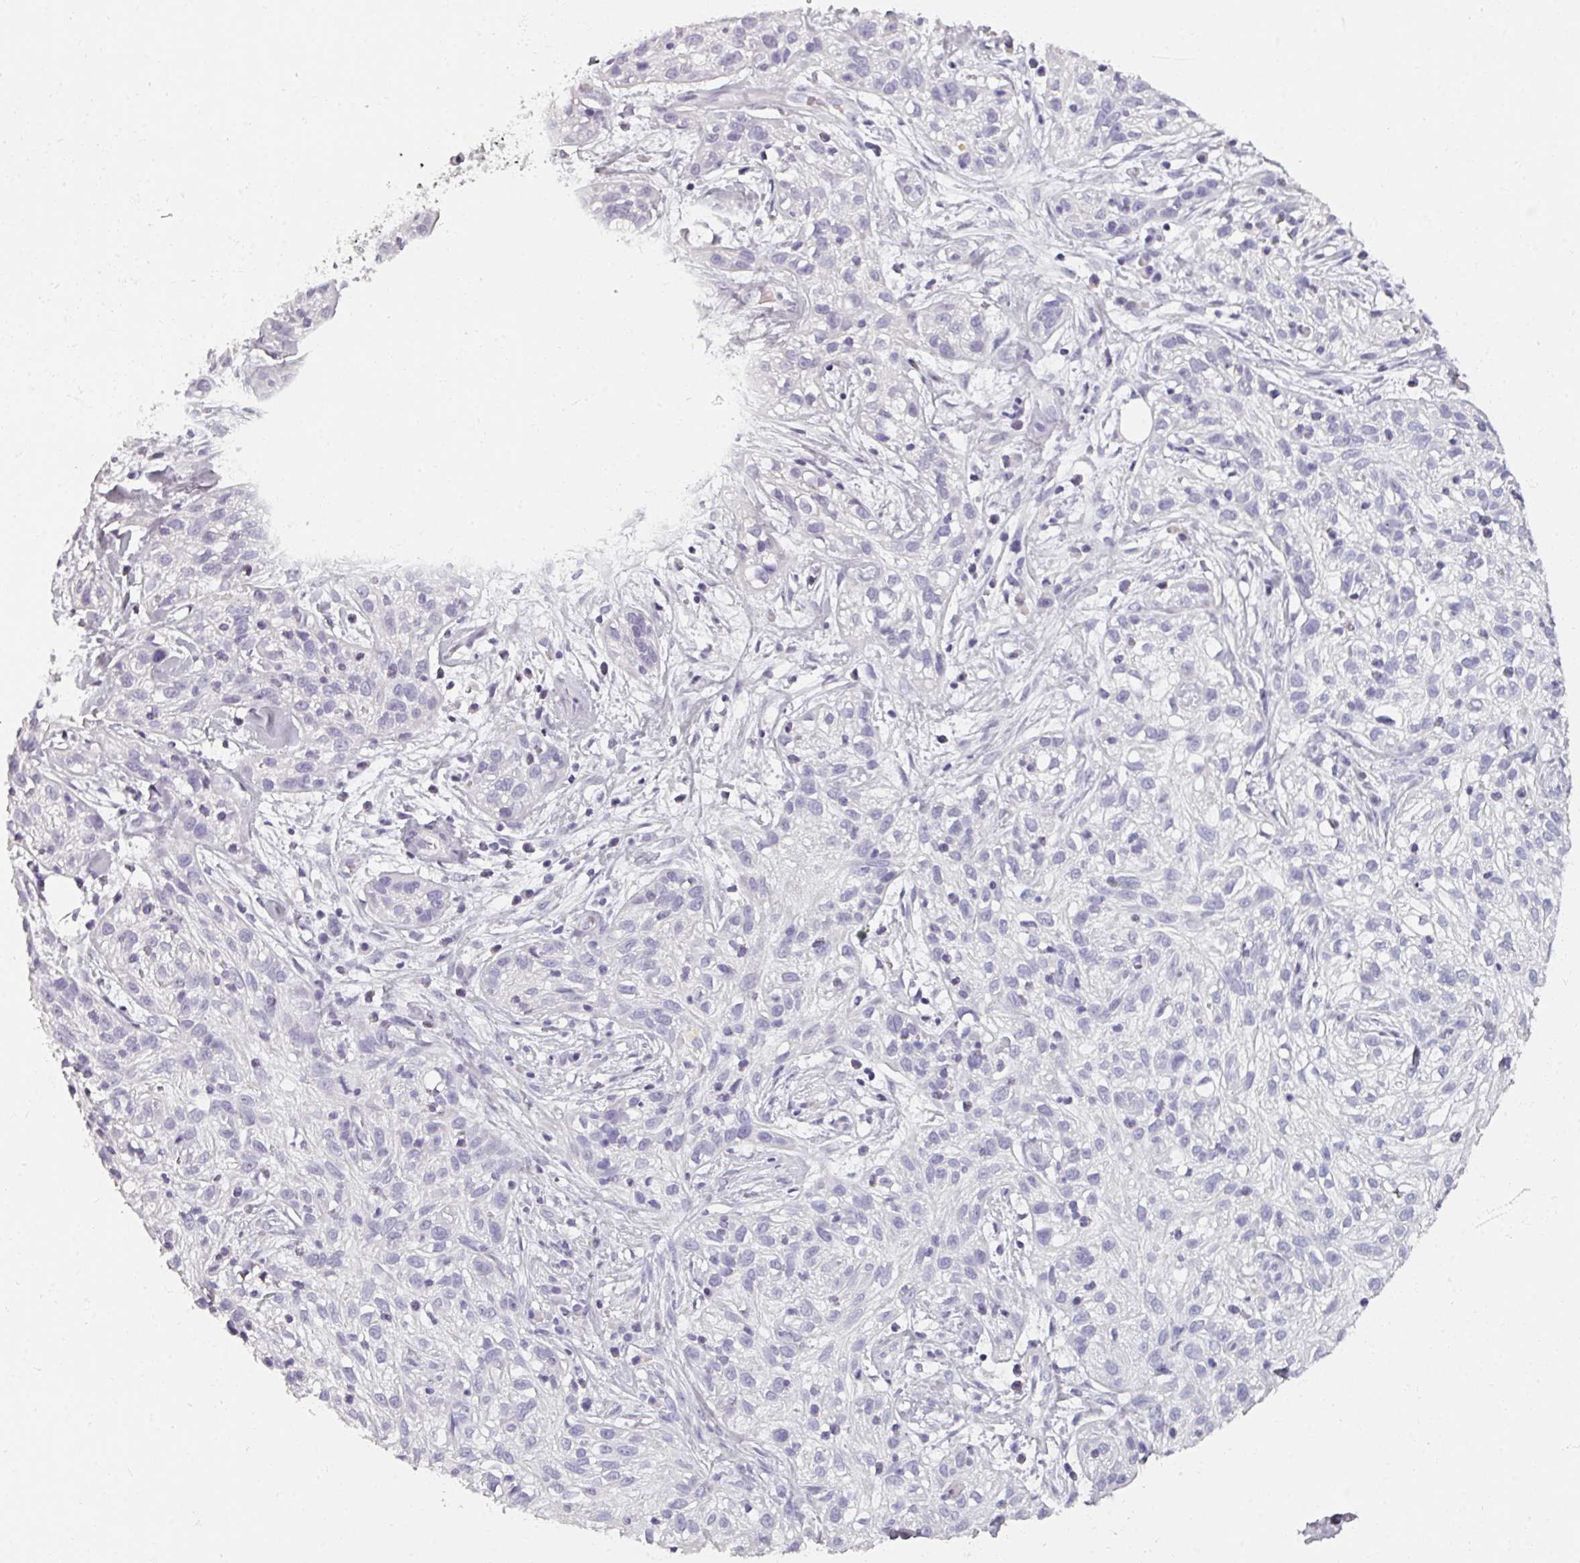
{"staining": {"intensity": "negative", "quantity": "none", "location": "none"}, "tissue": "skin cancer", "cell_type": "Tumor cells", "image_type": "cancer", "snomed": [{"axis": "morphology", "description": "Squamous cell carcinoma, NOS"}, {"axis": "topography", "description": "Skin"}], "caption": "Skin cancer (squamous cell carcinoma) was stained to show a protein in brown. There is no significant staining in tumor cells.", "gene": "REG3G", "patient": {"sex": "male", "age": 82}}